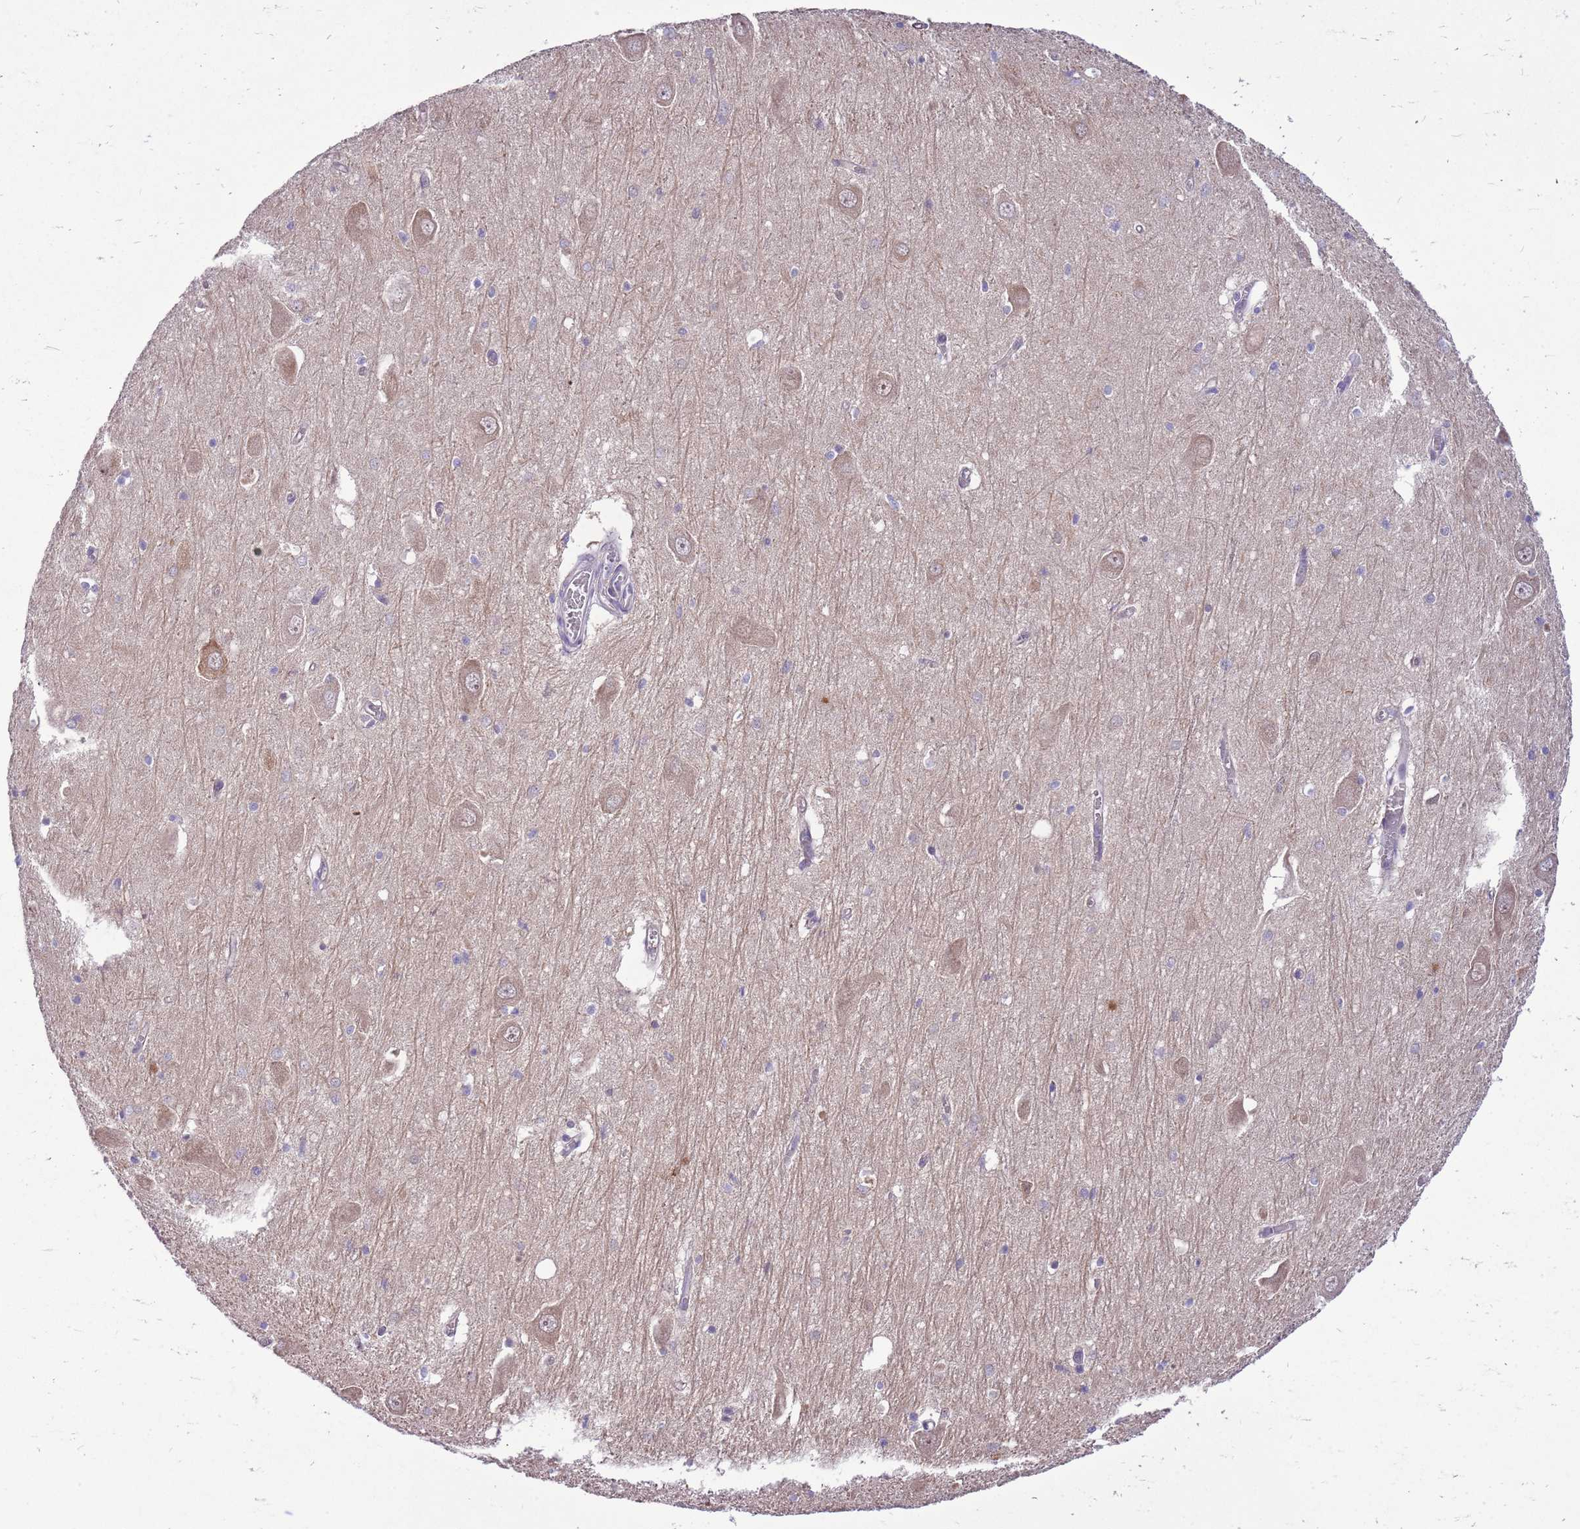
{"staining": {"intensity": "negative", "quantity": "none", "location": "none"}, "tissue": "hippocampus", "cell_type": "Glial cells", "image_type": "normal", "snomed": [{"axis": "morphology", "description": "Normal tissue, NOS"}, {"axis": "topography", "description": "Hippocampus"}], "caption": "A high-resolution histopathology image shows immunohistochemistry (IHC) staining of benign hippocampus, which shows no significant staining in glial cells.", "gene": "WDR90", "patient": {"sex": "male", "age": 70}}